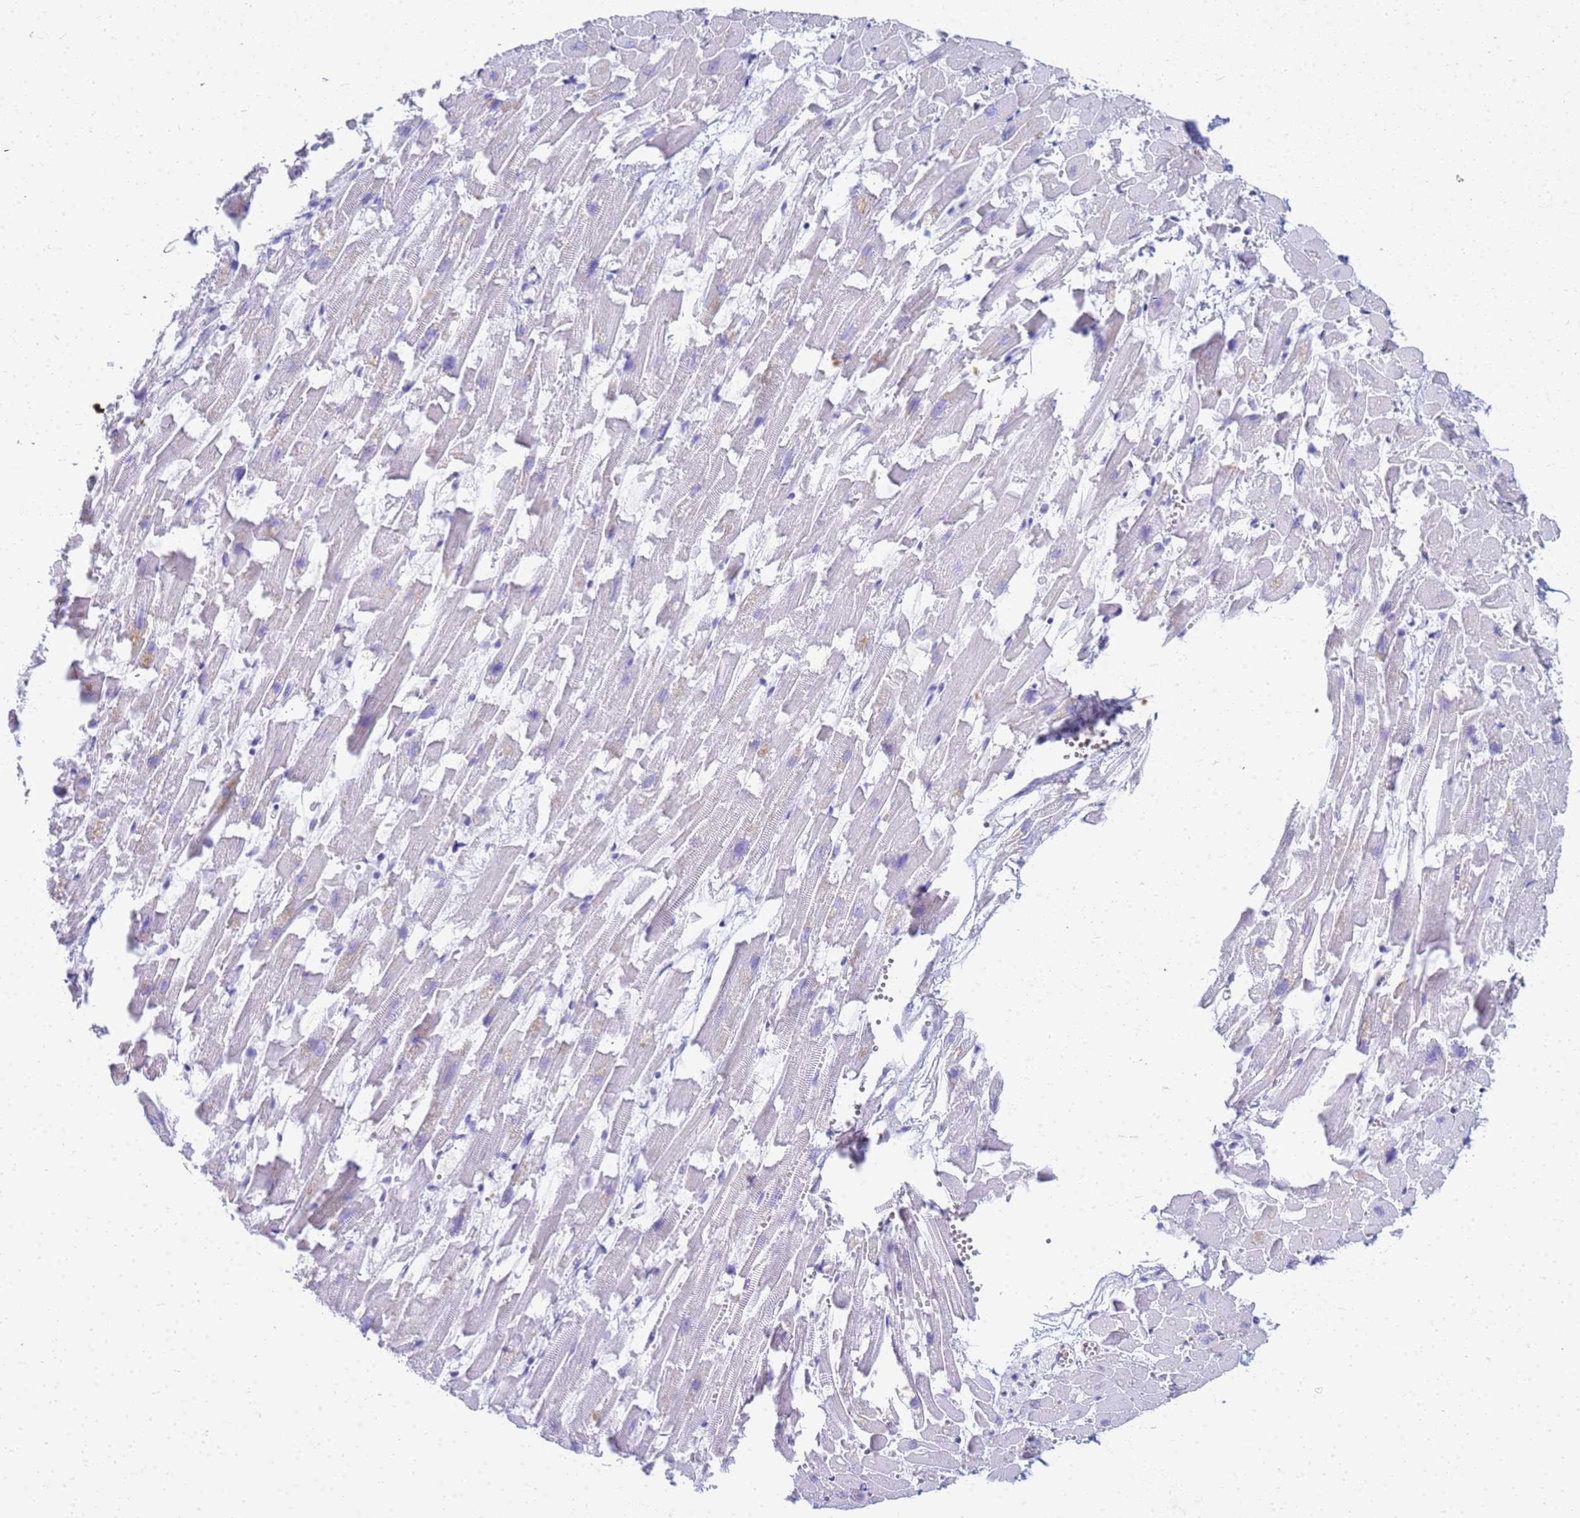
{"staining": {"intensity": "negative", "quantity": "none", "location": "none"}, "tissue": "heart muscle", "cell_type": "Cardiomyocytes", "image_type": "normal", "snomed": [{"axis": "morphology", "description": "Normal tissue, NOS"}, {"axis": "topography", "description": "Heart"}], "caption": "Cardiomyocytes show no significant protein positivity in unremarkable heart muscle.", "gene": "SLC7A9", "patient": {"sex": "female", "age": 64}}